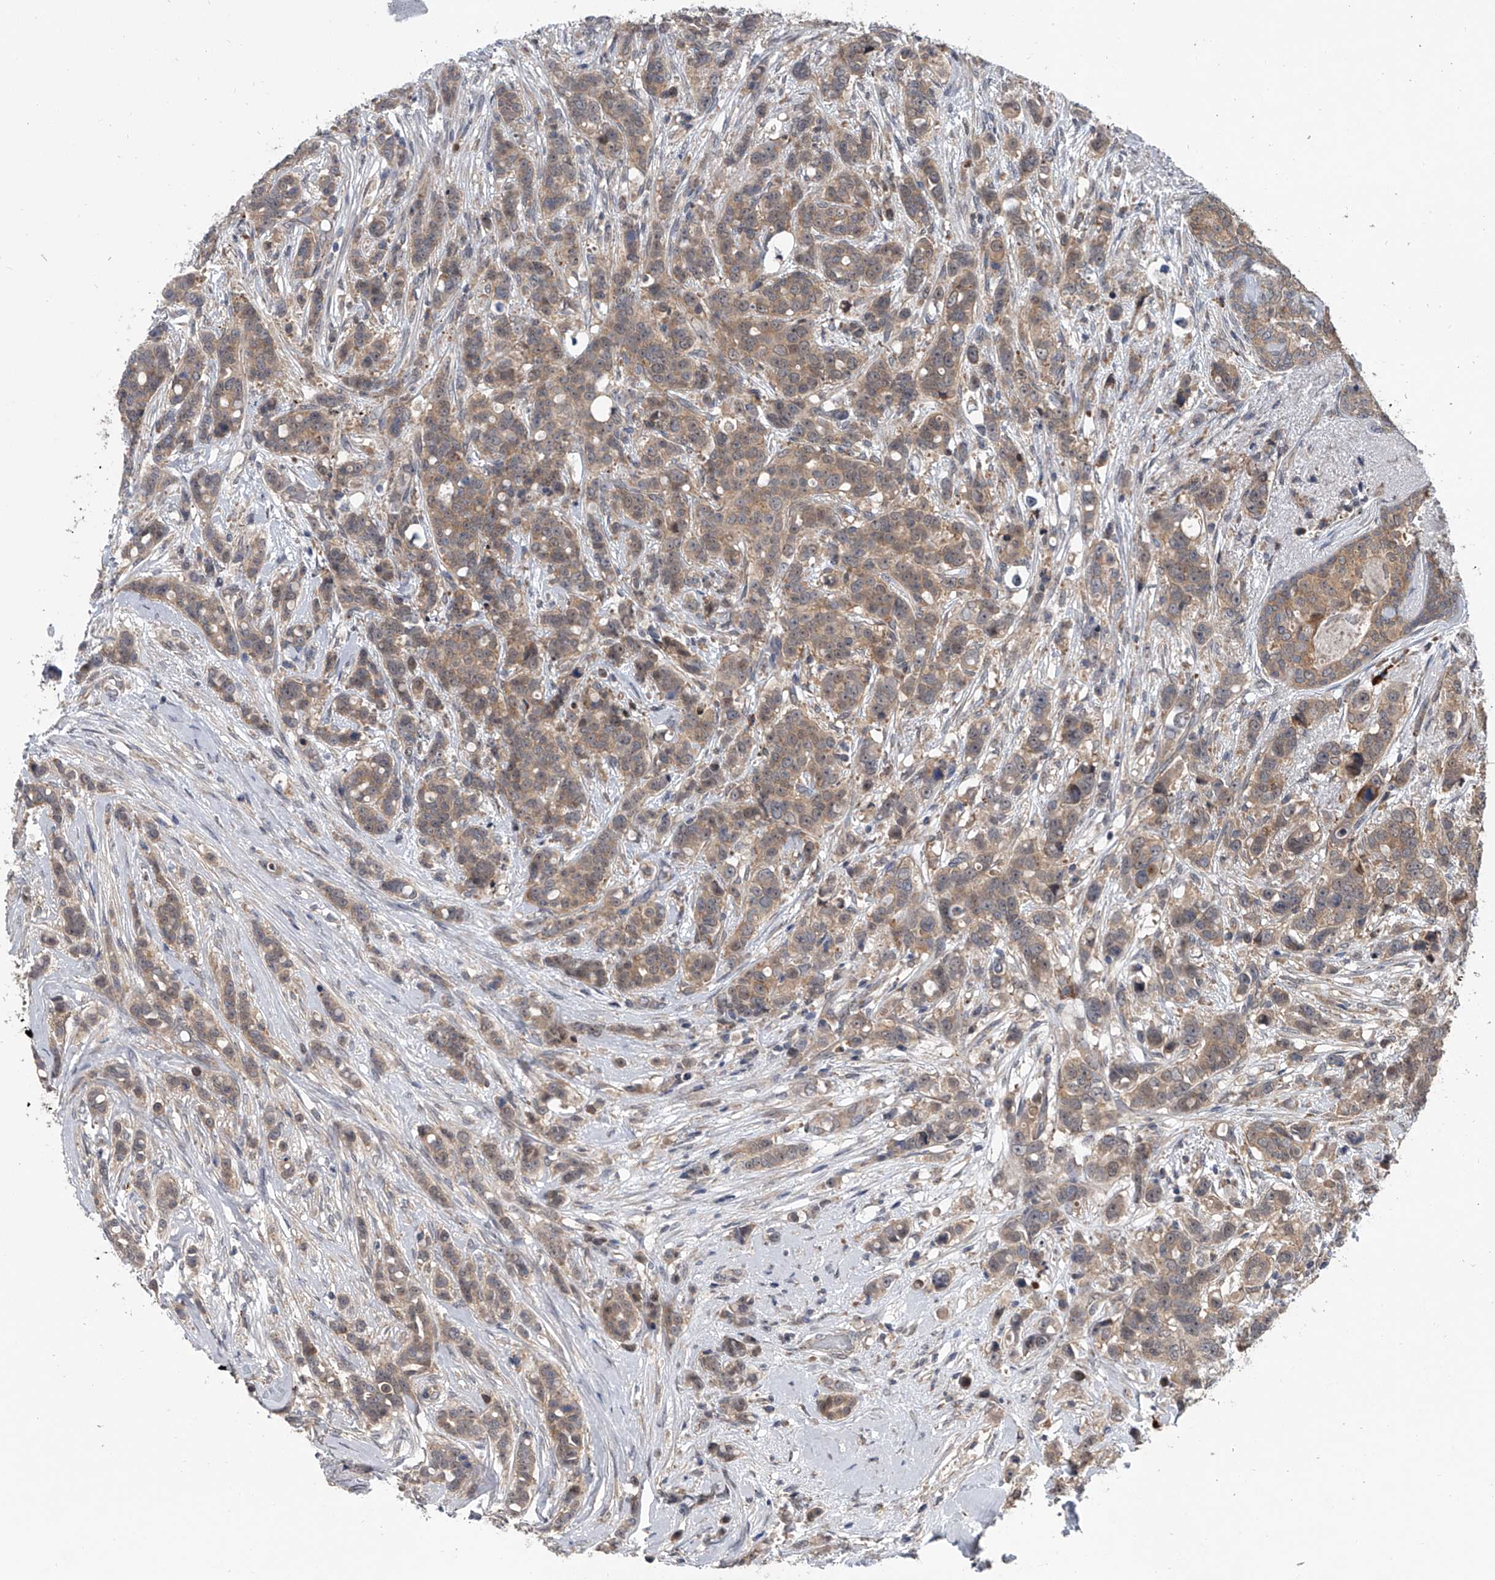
{"staining": {"intensity": "weak", "quantity": ">75%", "location": "cytoplasmic/membranous"}, "tissue": "breast cancer", "cell_type": "Tumor cells", "image_type": "cancer", "snomed": [{"axis": "morphology", "description": "Lobular carcinoma"}, {"axis": "topography", "description": "Breast"}], "caption": "Brown immunohistochemical staining in human lobular carcinoma (breast) shows weak cytoplasmic/membranous expression in about >75% of tumor cells. (brown staining indicates protein expression, while blue staining denotes nuclei).", "gene": "GEMIN8", "patient": {"sex": "female", "age": 51}}